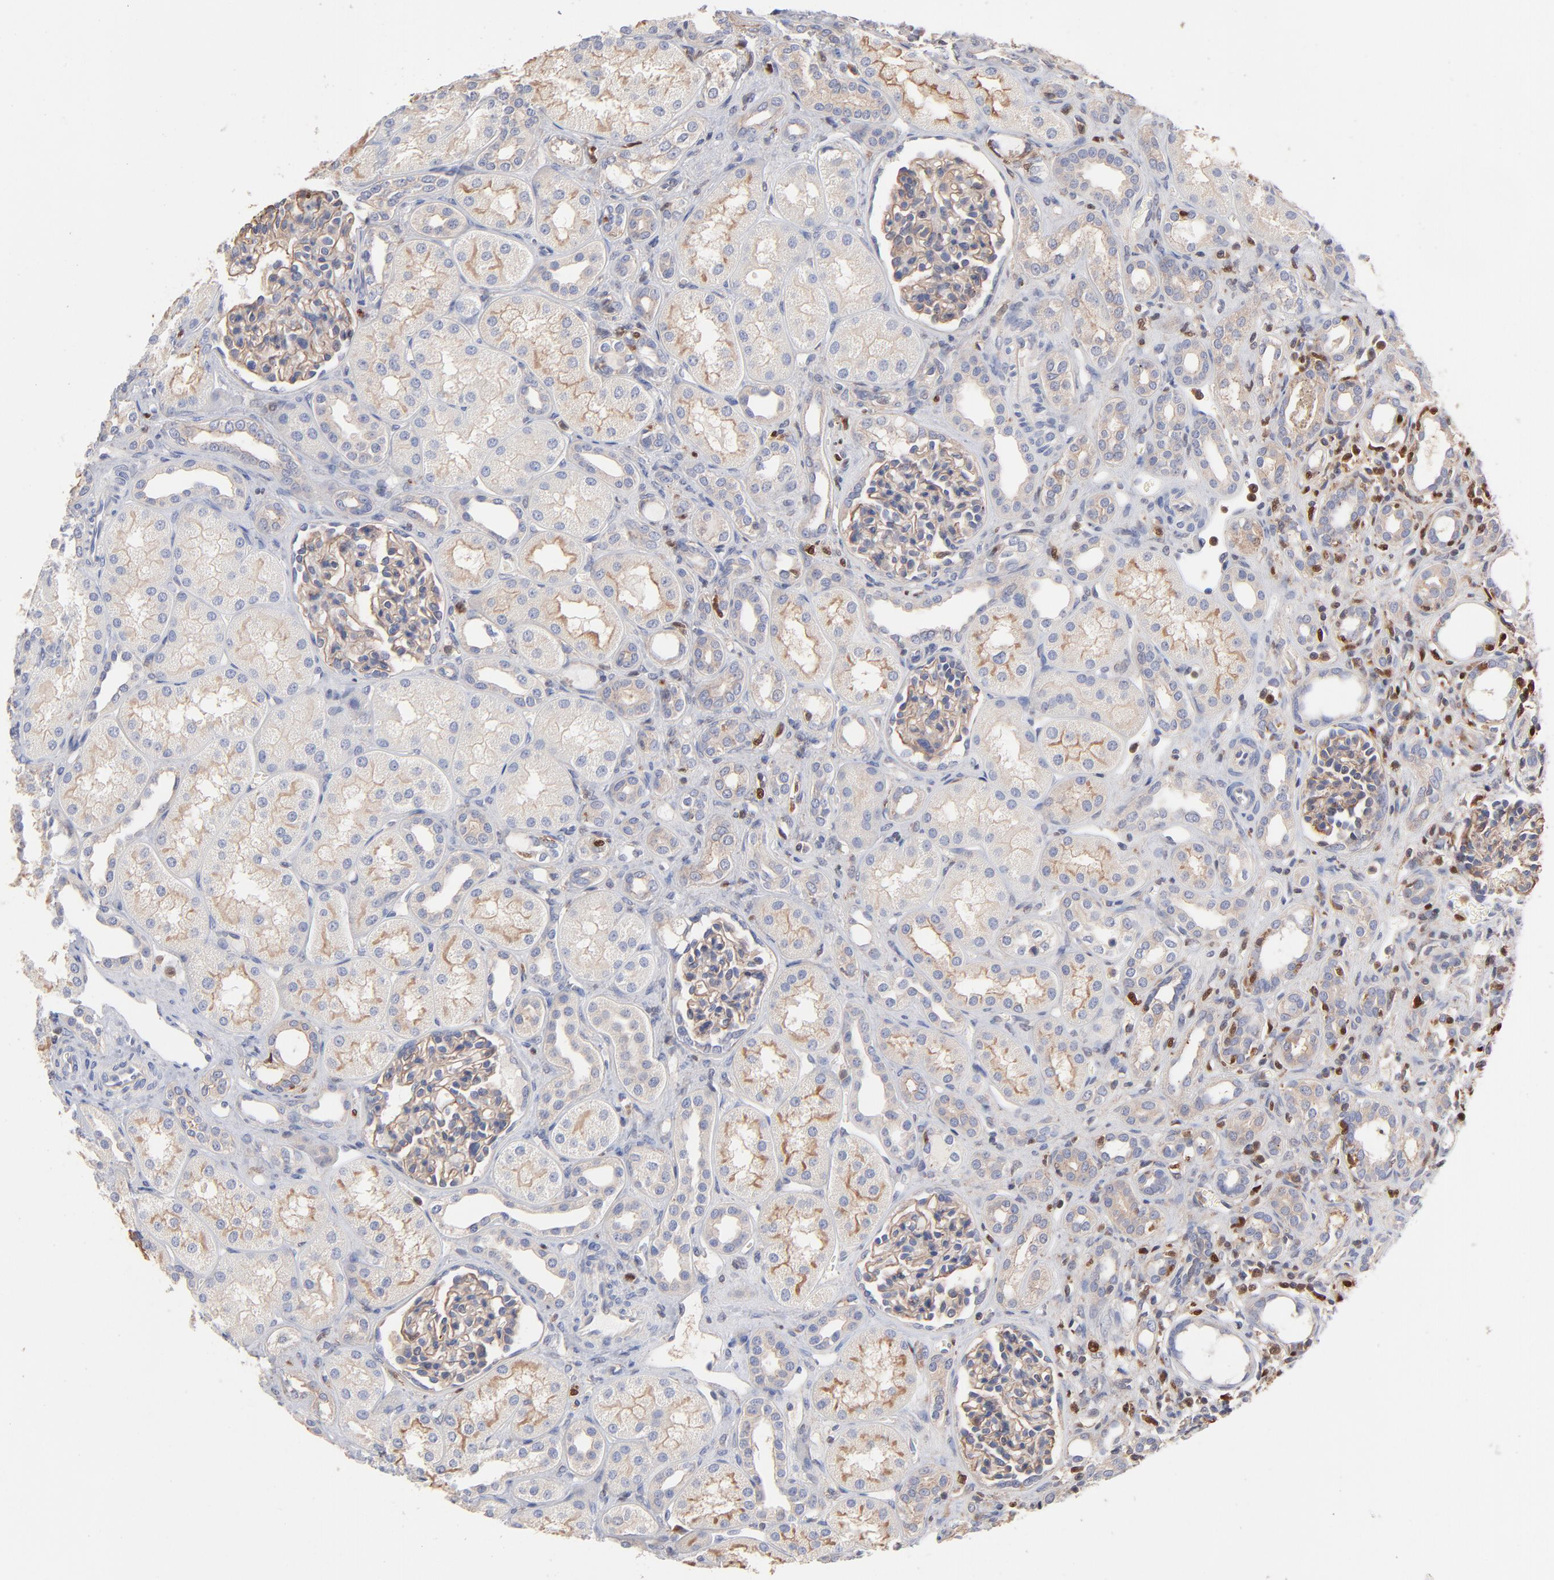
{"staining": {"intensity": "weak", "quantity": "25%-75%", "location": "cytoplasmic/membranous"}, "tissue": "kidney", "cell_type": "Cells in glomeruli", "image_type": "normal", "snomed": [{"axis": "morphology", "description": "Normal tissue, NOS"}, {"axis": "topography", "description": "Kidney"}], "caption": "The histopathology image demonstrates staining of benign kidney, revealing weak cytoplasmic/membranous protein positivity (brown color) within cells in glomeruli.", "gene": "ARHGEF6", "patient": {"sex": "male", "age": 7}}